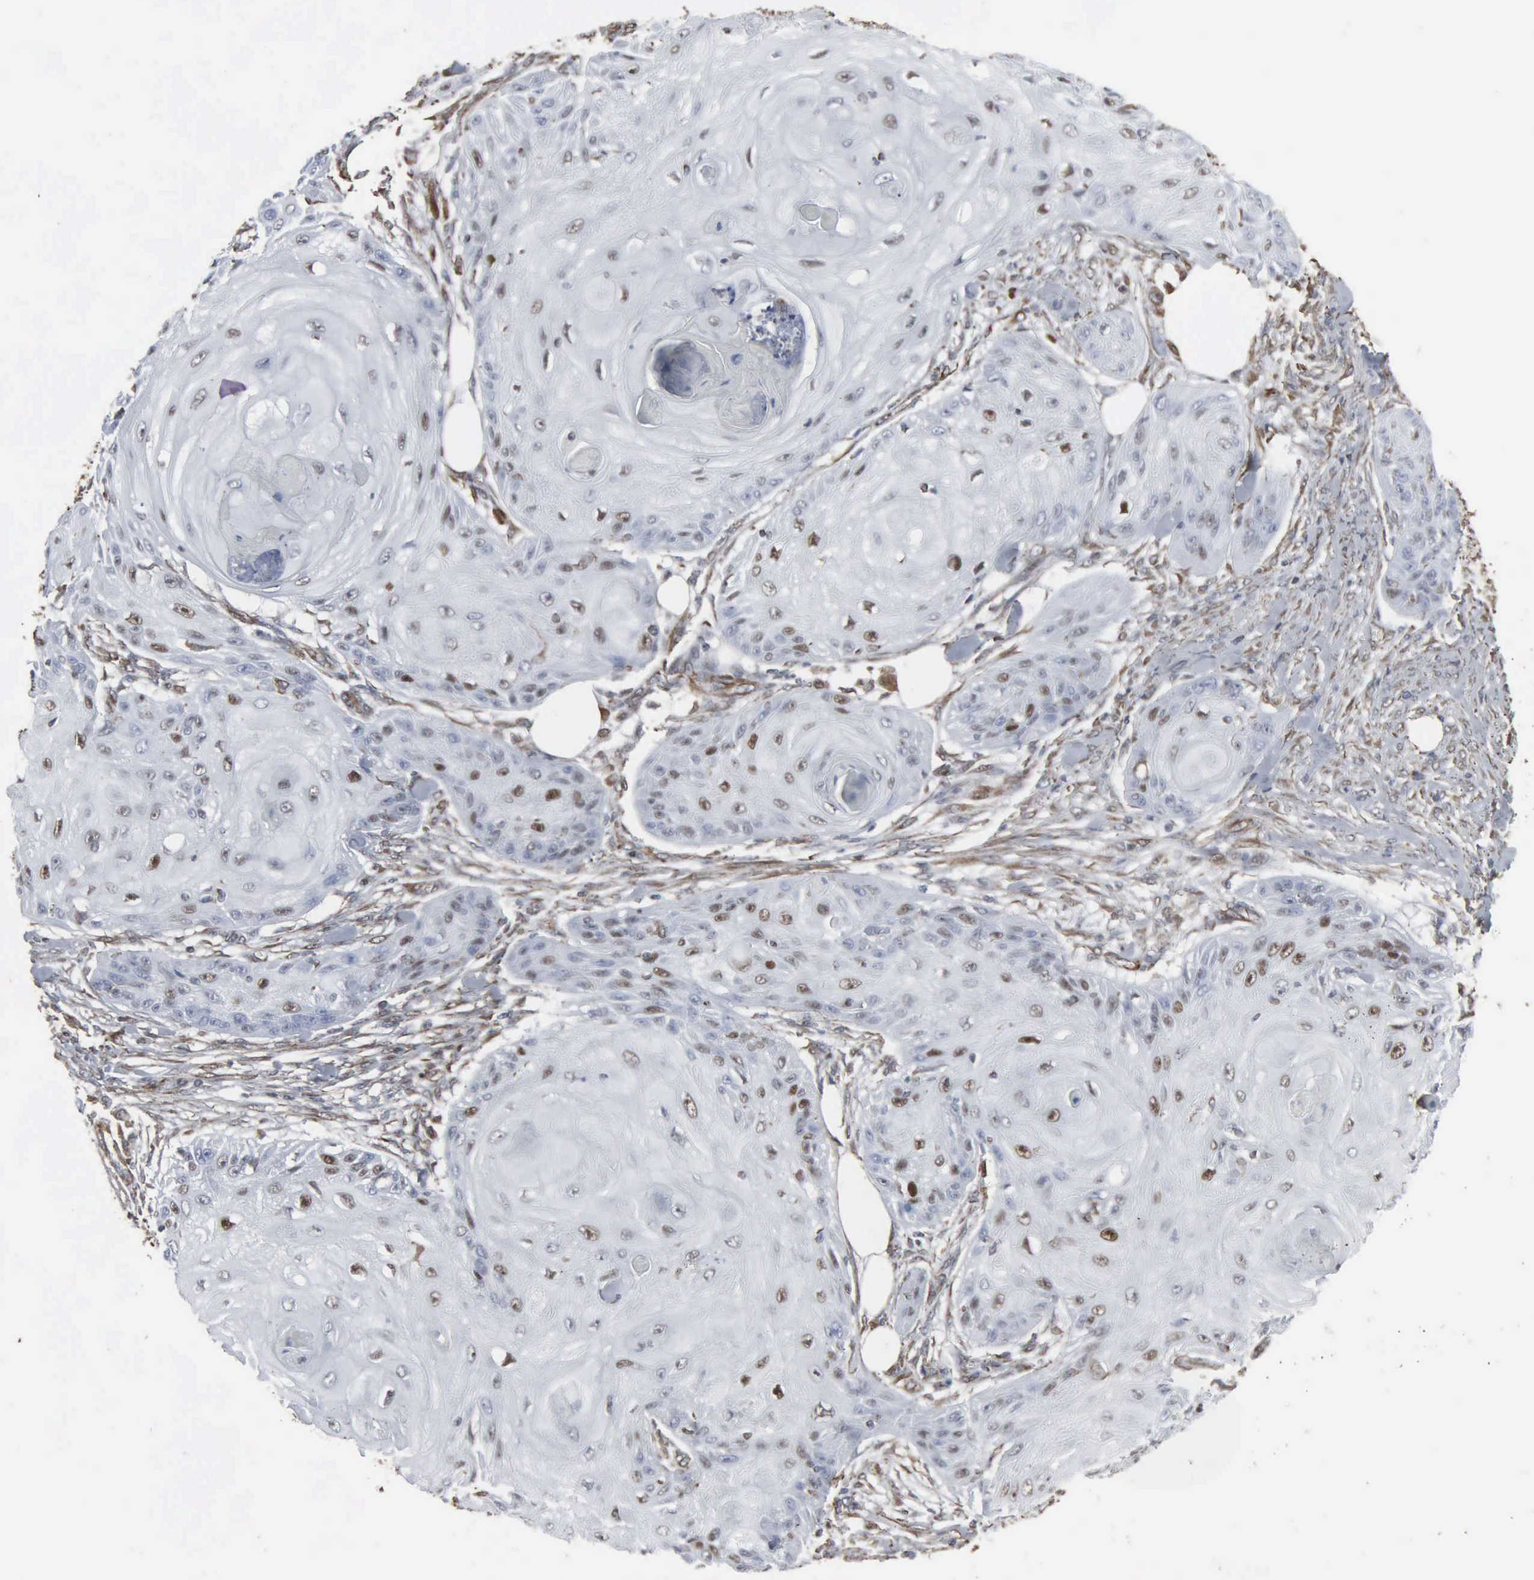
{"staining": {"intensity": "weak", "quantity": "<25%", "location": "nuclear"}, "tissue": "skin cancer", "cell_type": "Tumor cells", "image_type": "cancer", "snomed": [{"axis": "morphology", "description": "Squamous cell carcinoma, NOS"}, {"axis": "topography", "description": "Skin"}], "caption": "Immunohistochemistry (IHC) of skin cancer (squamous cell carcinoma) displays no staining in tumor cells.", "gene": "CCNE1", "patient": {"sex": "female", "age": 88}}